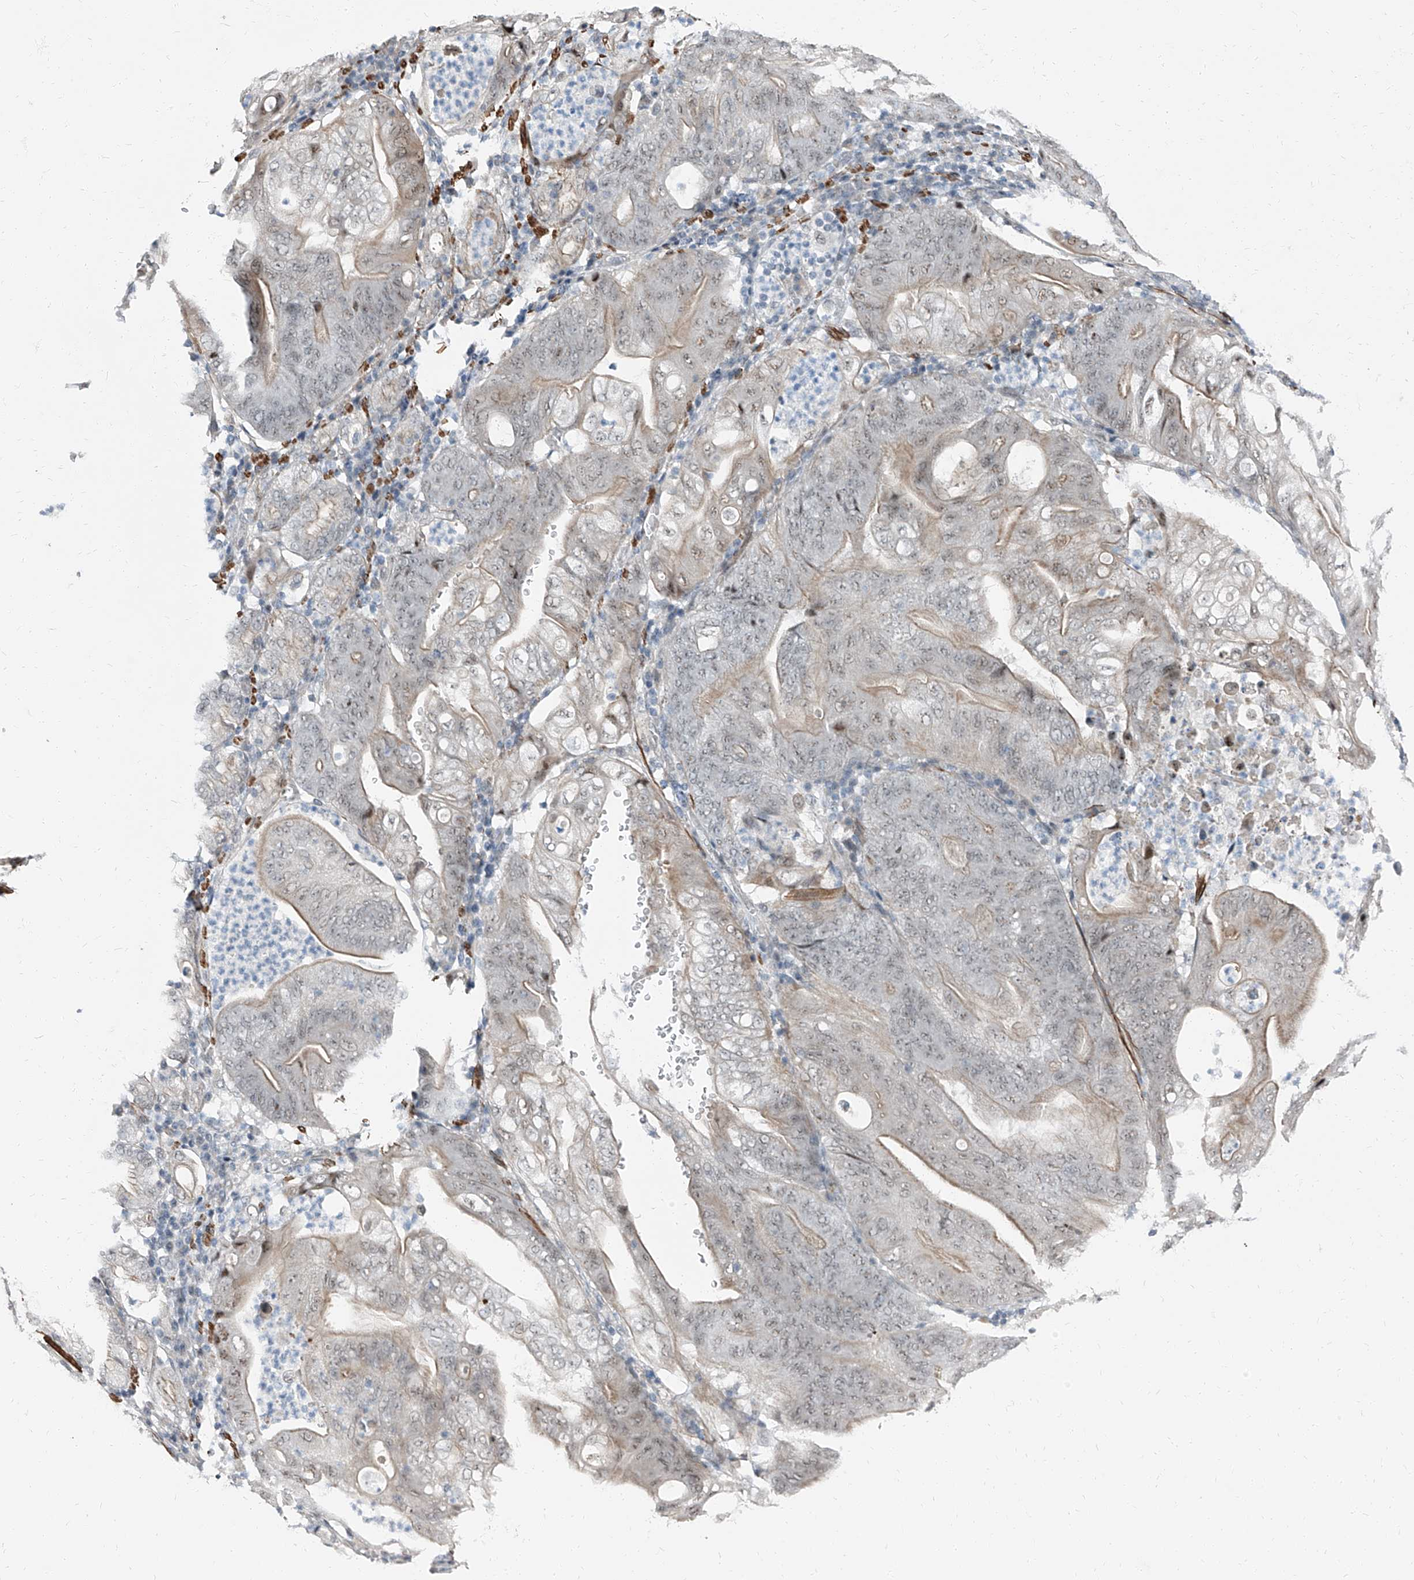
{"staining": {"intensity": "weak", "quantity": "25%-75%", "location": "cytoplasmic/membranous,nuclear"}, "tissue": "stomach cancer", "cell_type": "Tumor cells", "image_type": "cancer", "snomed": [{"axis": "morphology", "description": "Adenocarcinoma, NOS"}, {"axis": "topography", "description": "Stomach"}], "caption": "Weak cytoplasmic/membranous and nuclear staining for a protein is seen in approximately 25%-75% of tumor cells of adenocarcinoma (stomach) using immunohistochemistry.", "gene": "TXLNB", "patient": {"sex": "female", "age": 73}}